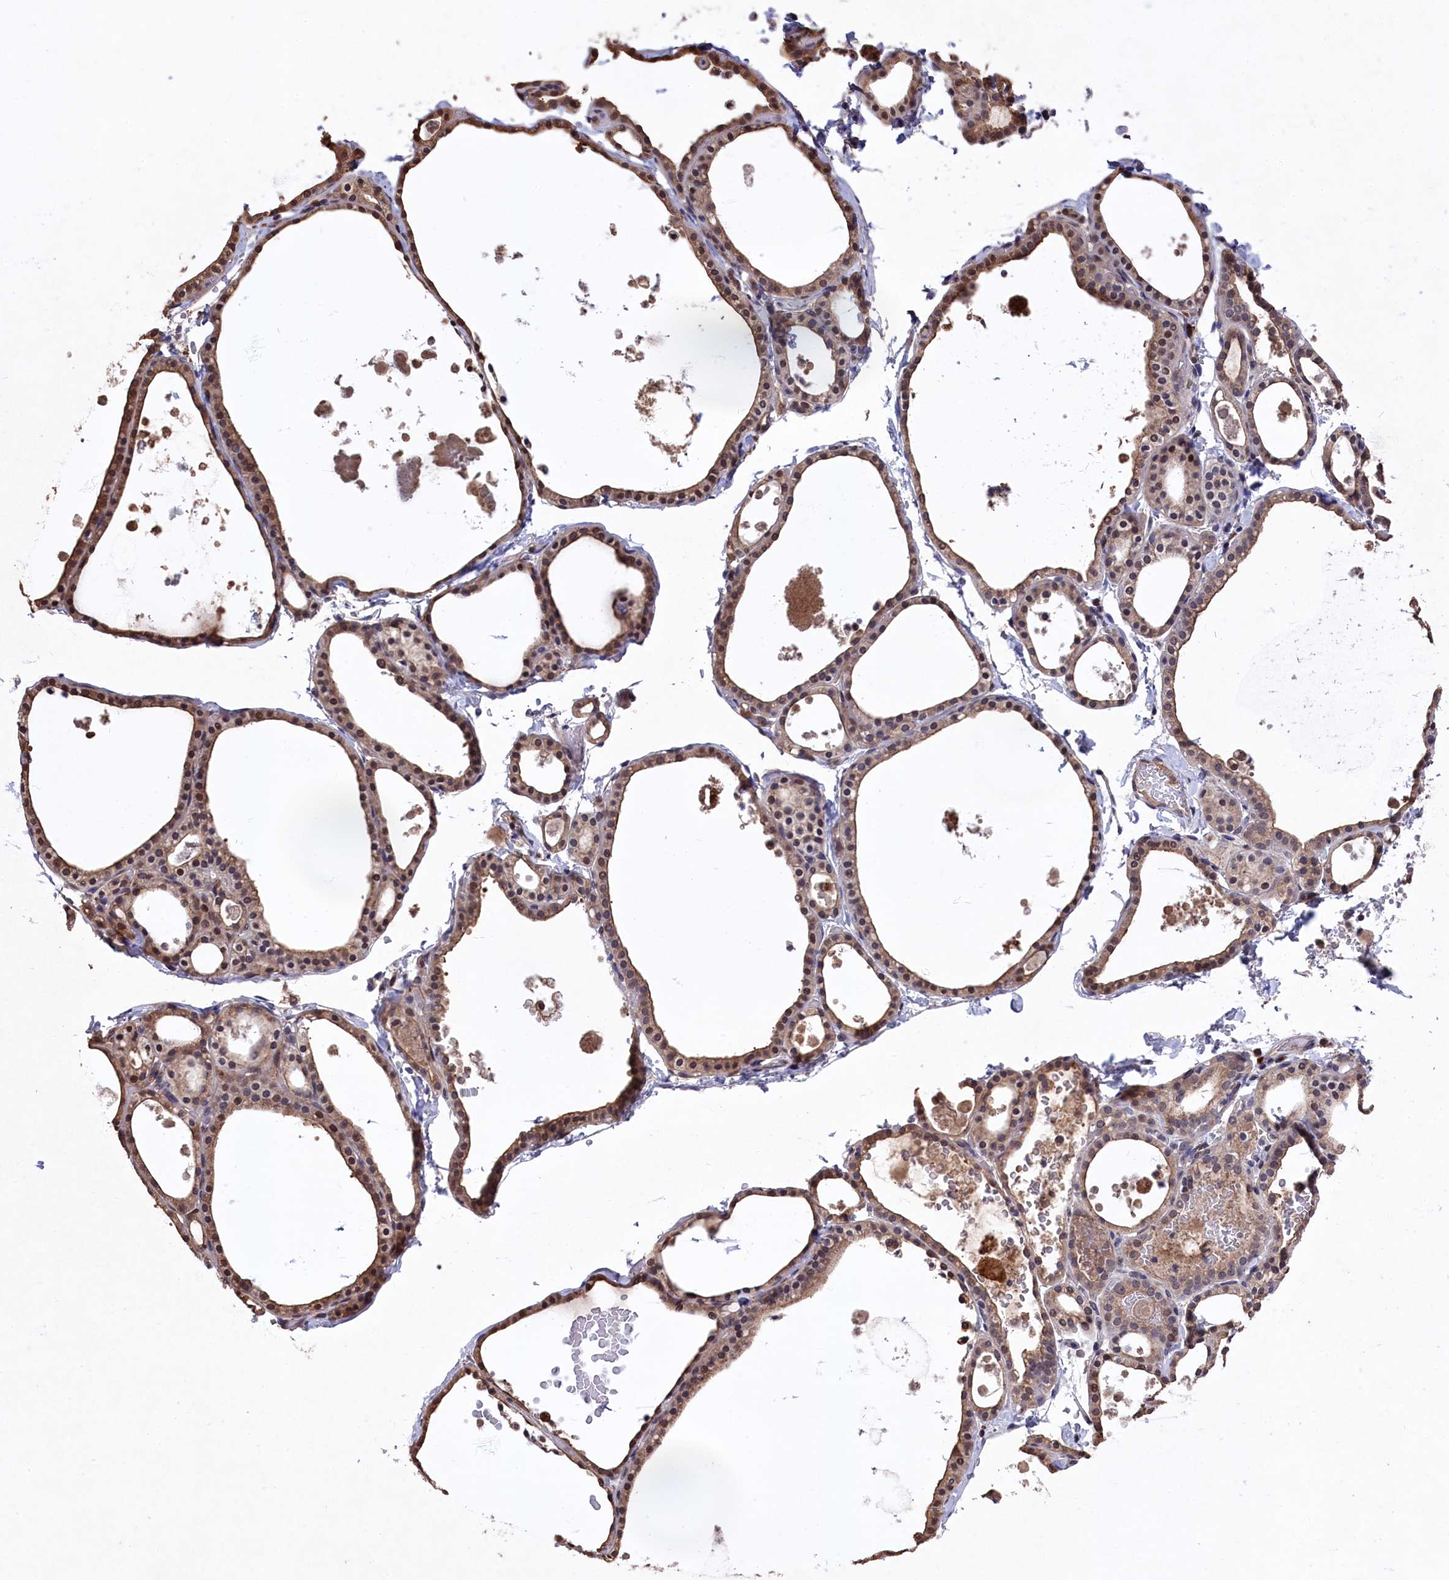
{"staining": {"intensity": "moderate", "quantity": ">75%", "location": "cytoplasmic/membranous,nuclear"}, "tissue": "thyroid gland", "cell_type": "Glandular cells", "image_type": "normal", "snomed": [{"axis": "morphology", "description": "Normal tissue, NOS"}, {"axis": "topography", "description": "Thyroid gland"}], "caption": "Glandular cells demonstrate medium levels of moderate cytoplasmic/membranous,nuclear expression in about >75% of cells in benign thyroid gland.", "gene": "NAA60", "patient": {"sex": "male", "age": 56}}